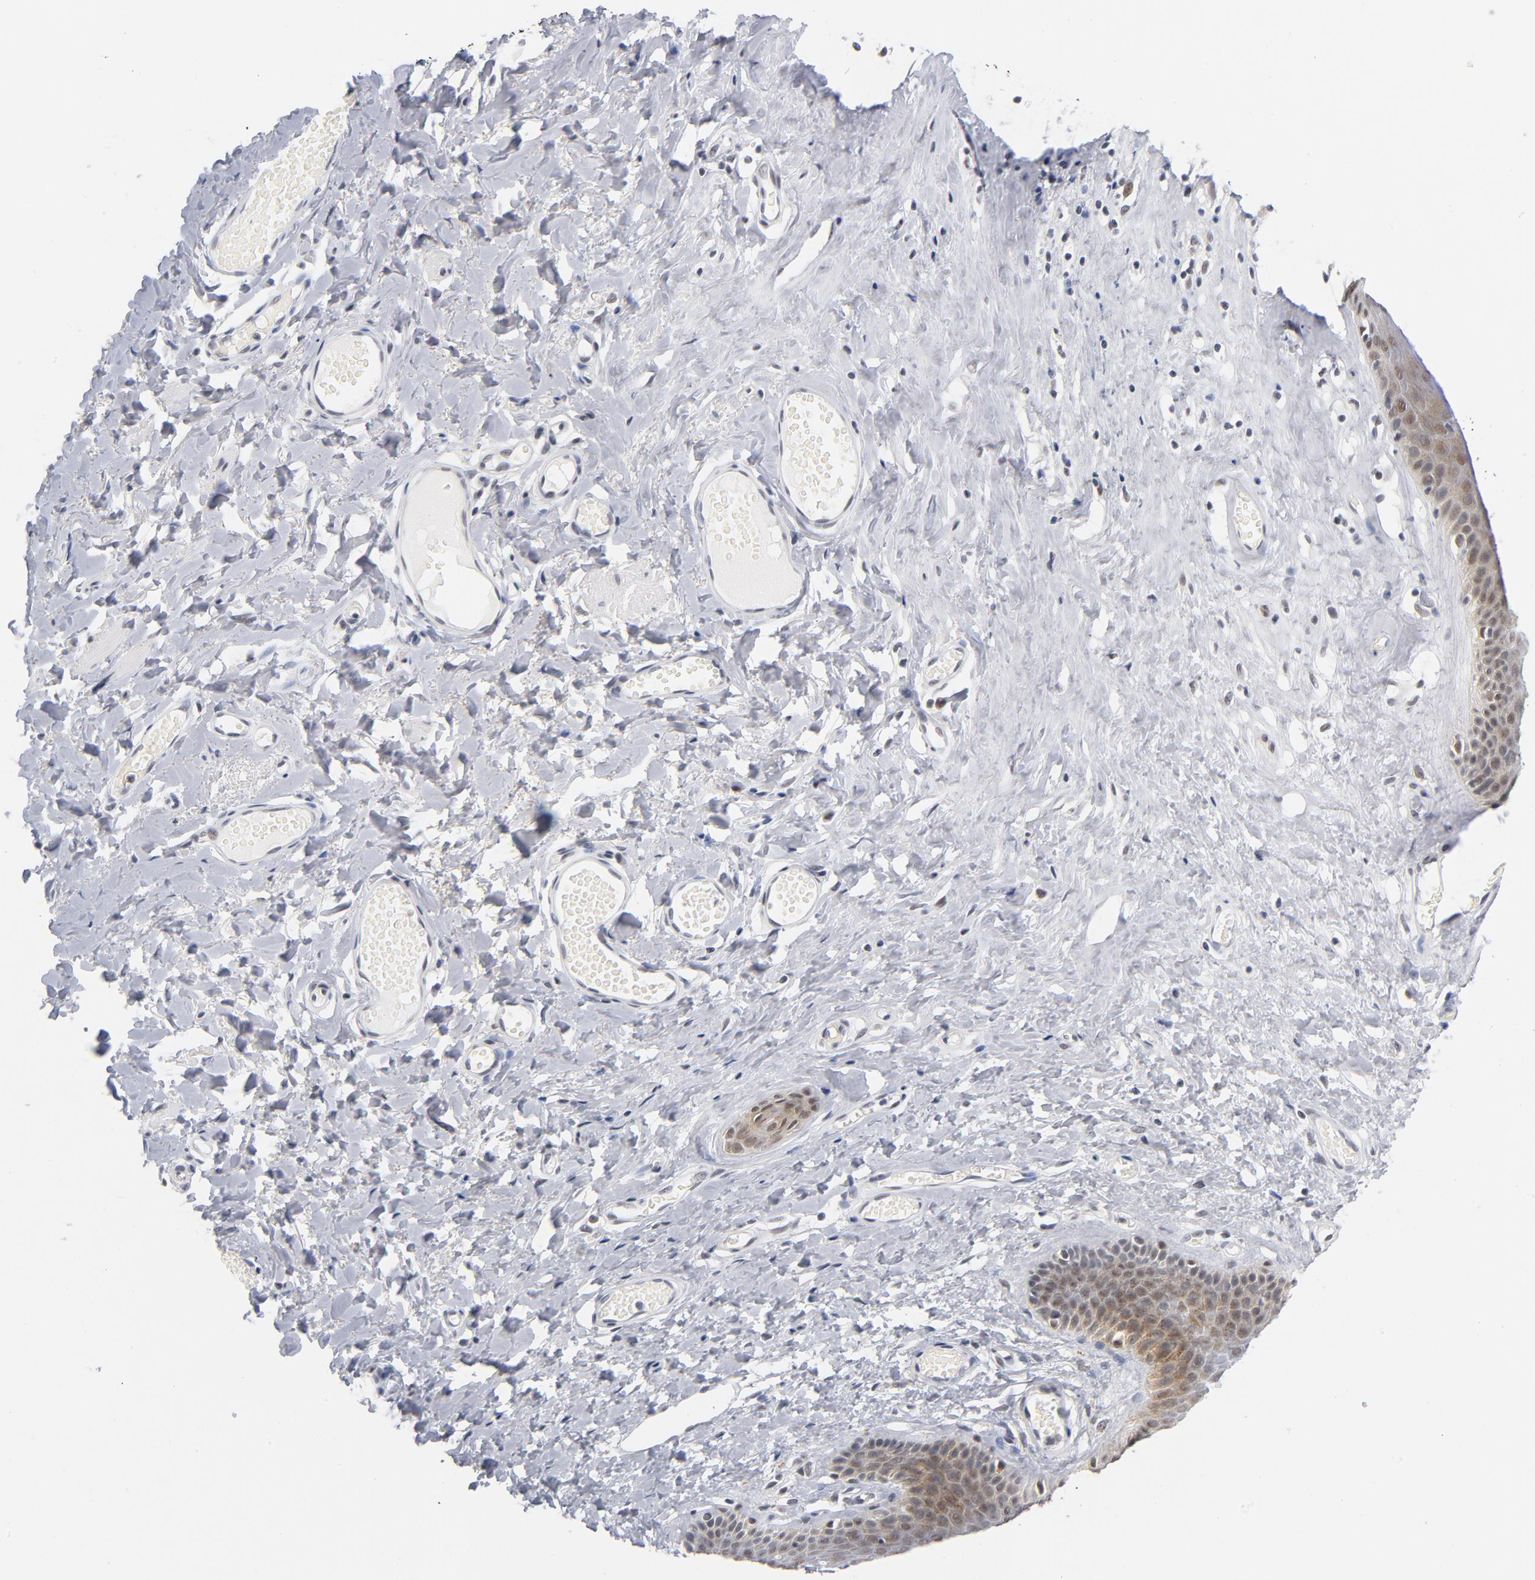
{"staining": {"intensity": "moderate", "quantity": "25%-75%", "location": "nuclear"}, "tissue": "skin", "cell_type": "Epidermal cells", "image_type": "normal", "snomed": [{"axis": "morphology", "description": "Normal tissue, NOS"}, {"axis": "morphology", "description": "Inflammation, NOS"}, {"axis": "topography", "description": "Vulva"}], "caption": "Immunohistochemical staining of normal human skin displays moderate nuclear protein positivity in approximately 25%-75% of epidermal cells.", "gene": "BAP1", "patient": {"sex": "female", "age": 84}}